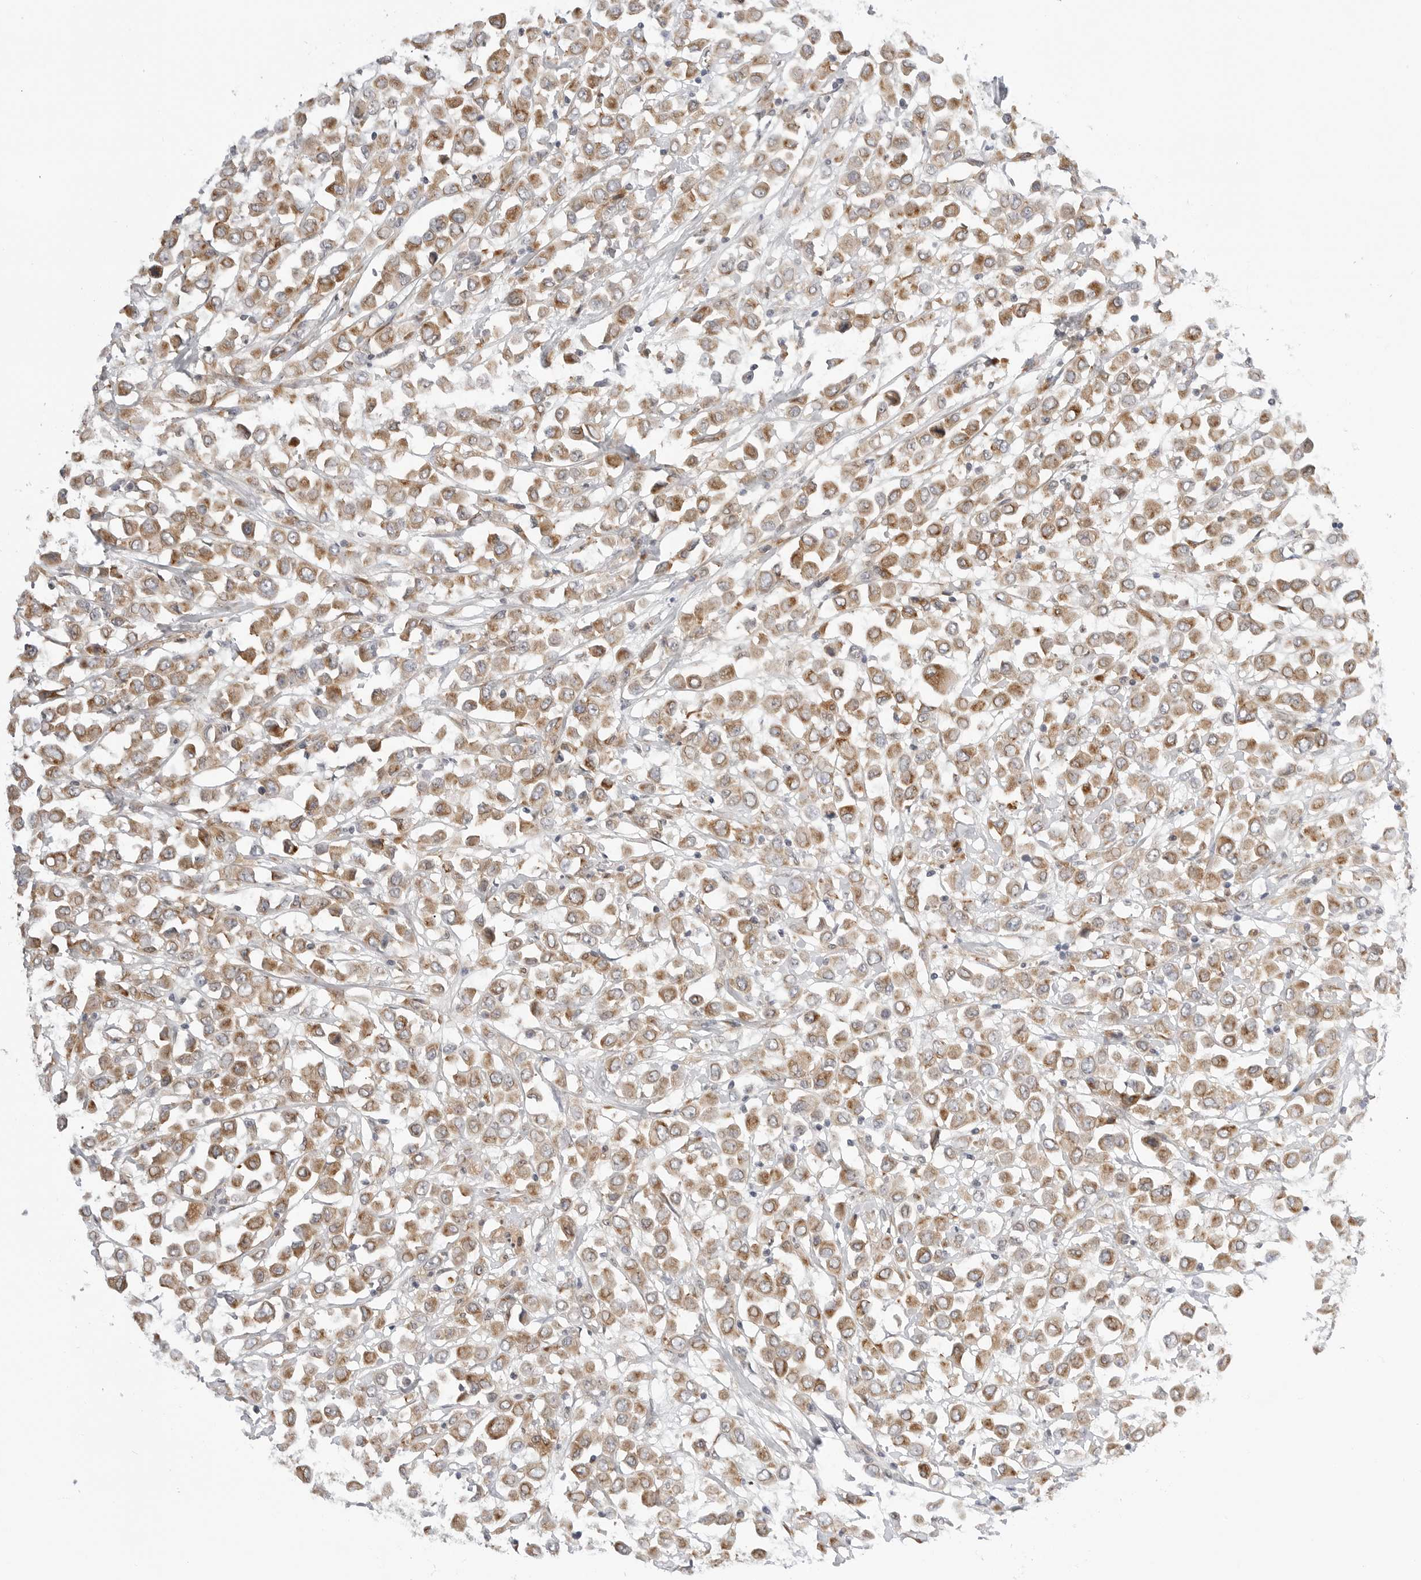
{"staining": {"intensity": "moderate", "quantity": ">75%", "location": "cytoplasmic/membranous"}, "tissue": "breast cancer", "cell_type": "Tumor cells", "image_type": "cancer", "snomed": [{"axis": "morphology", "description": "Duct carcinoma"}, {"axis": "topography", "description": "Breast"}], "caption": "Immunohistochemical staining of breast cancer shows moderate cytoplasmic/membranous protein positivity in approximately >75% of tumor cells.", "gene": "RPN1", "patient": {"sex": "female", "age": 61}}